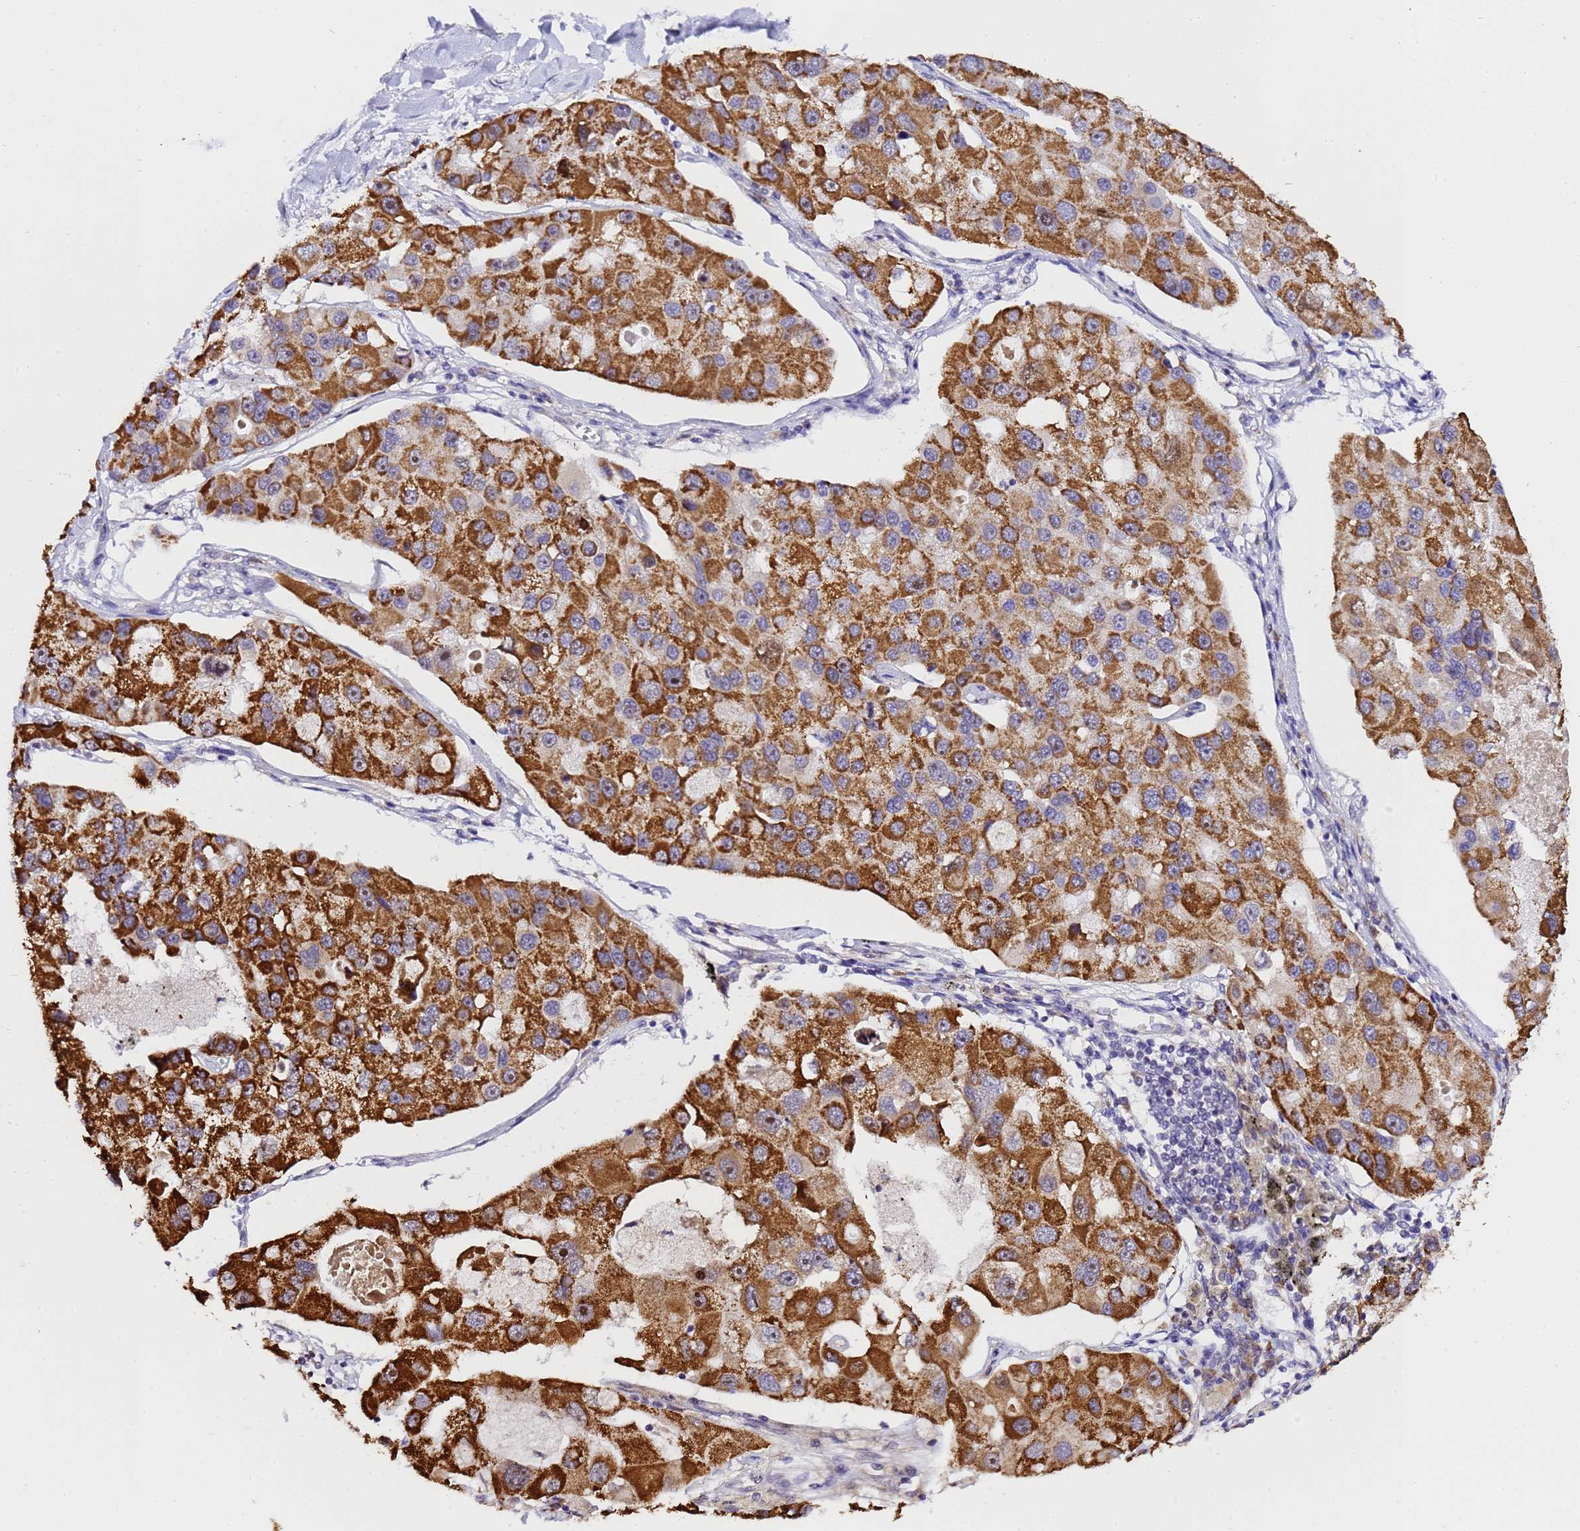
{"staining": {"intensity": "strong", "quantity": ">75%", "location": "cytoplasmic/membranous,nuclear"}, "tissue": "lung cancer", "cell_type": "Tumor cells", "image_type": "cancer", "snomed": [{"axis": "morphology", "description": "Adenocarcinoma, NOS"}, {"axis": "topography", "description": "Lung"}], "caption": "This micrograph demonstrates lung cancer (adenocarcinoma) stained with IHC to label a protein in brown. The cytoplasmic/membranous and nuclear of tumor cells show strong positivity for the protein. Nuclei are counter-stained blue.", "gene": "SLX4IP", "patient": {"sex": "female", "age": 54}}